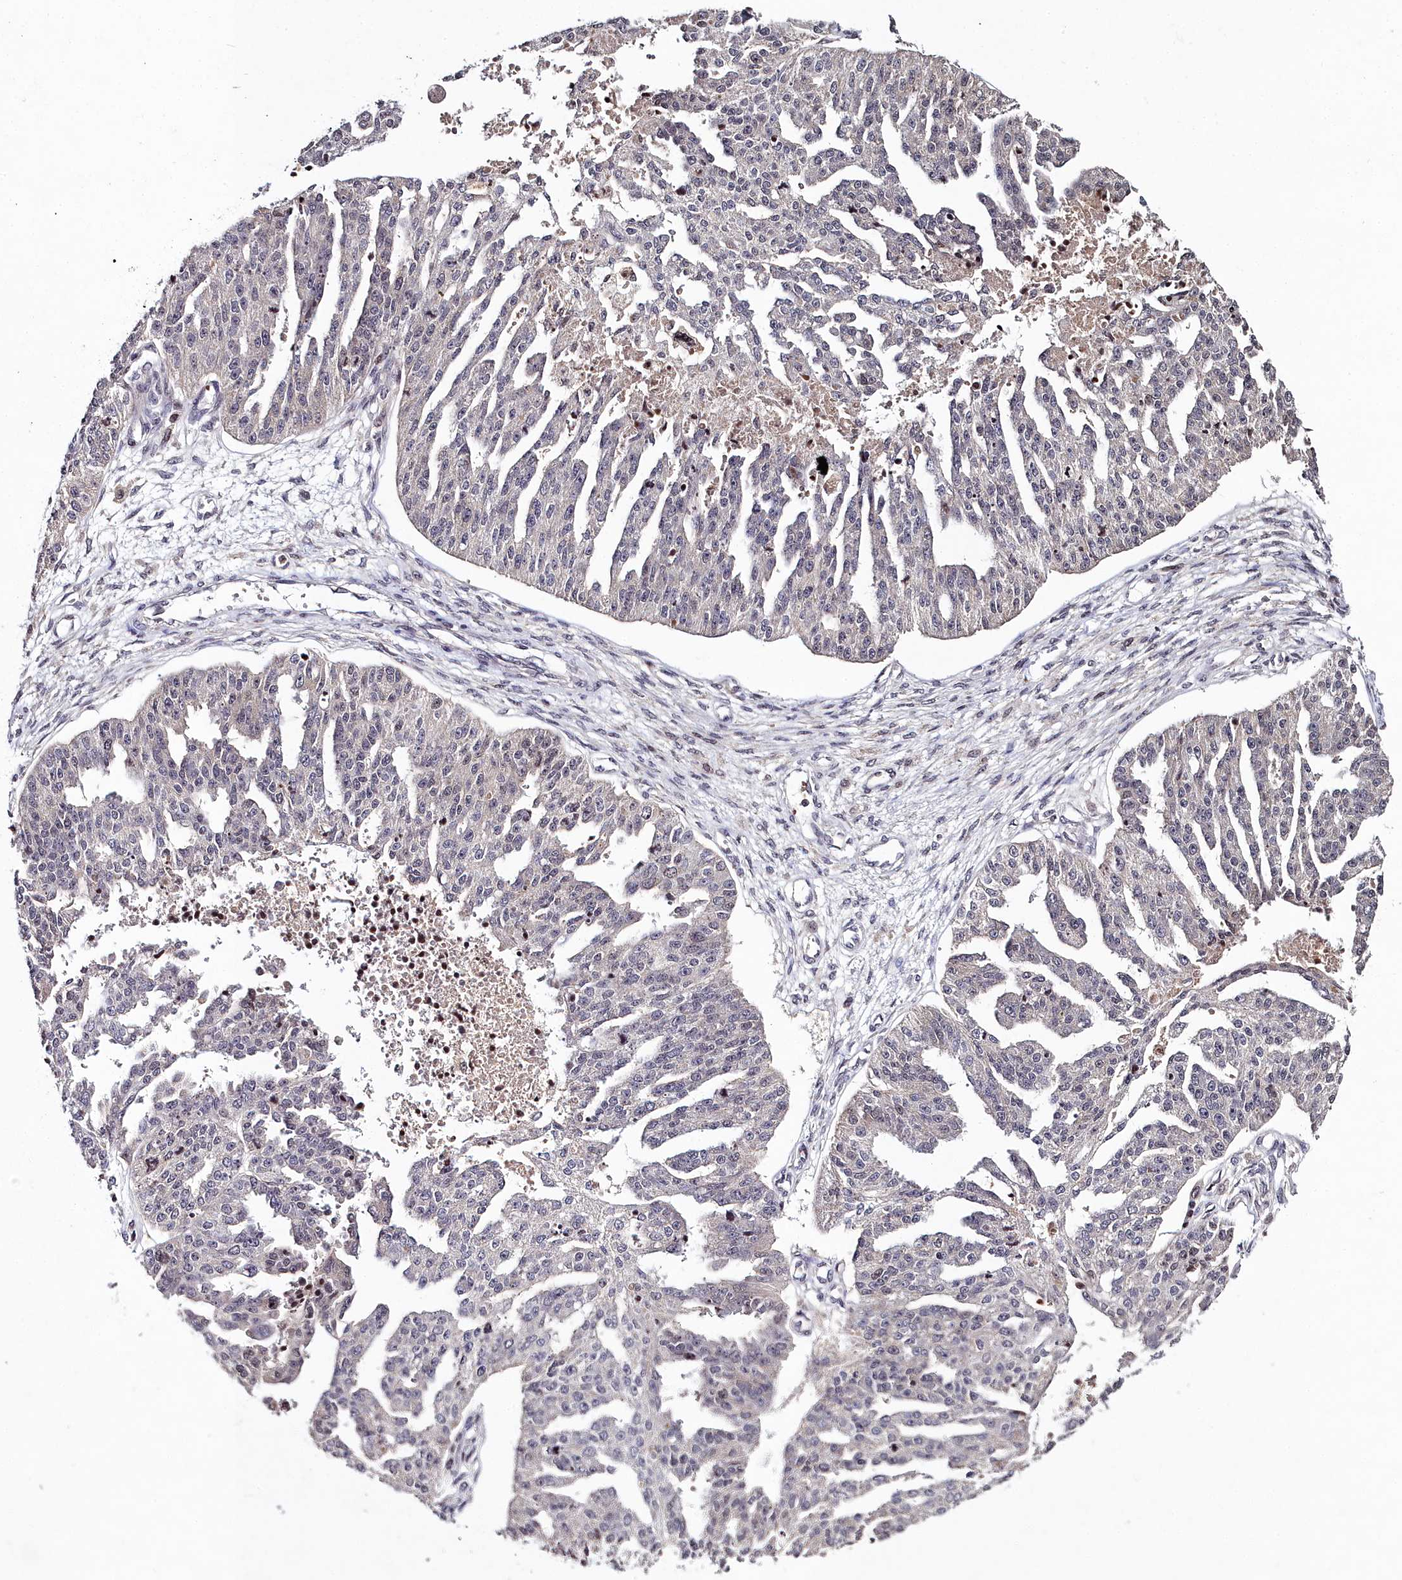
{"staining": {"intensity": "negative", "quantity": "none", "location": "none"}, "tissue": "ovarian cancer", "cell_type": "Tumor cells", "image_type": "cancer", "snomed": [{"axis": "morphology", "description": "Cystadenocarcinoma, serous, NOS"}, {"axis": "topography", "description": "Ovary"}], "caption": "High magnification brightfield microscopy of serous cystadenocarcinoma (ovarian) stained with DAB (3,3'-diaminobenzidine) (brown) and counterstained with hematoxylin (blue): tumor cells show no significant positivity.", "gene": "FZD4", "patient": {"sex": "female", "age": 58}}